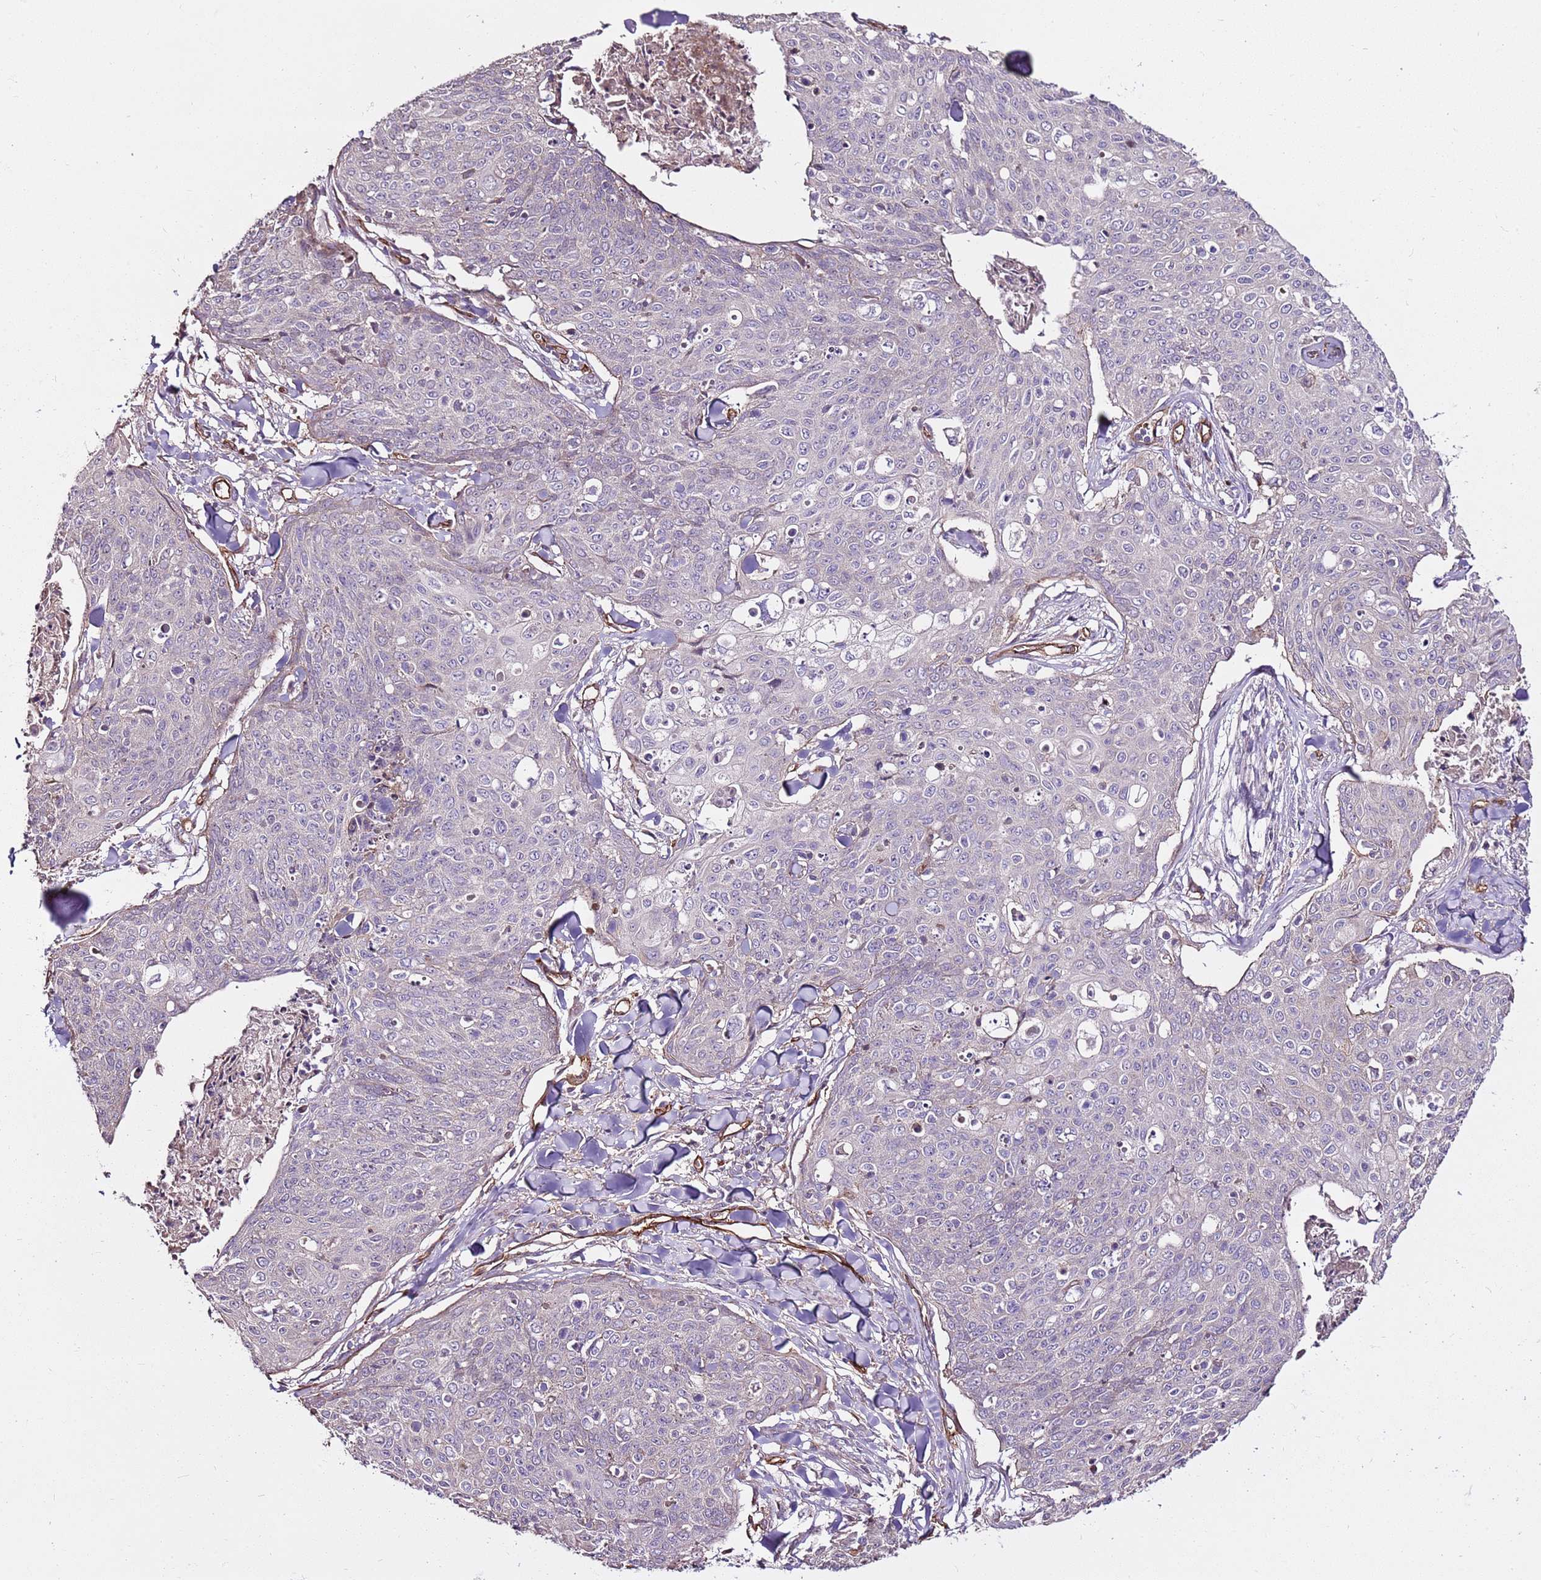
{"staining": {"intensity": "negative", "quantity": "none", "location": "none"}, "tissue": "skin cancer", "cell_type": "Tumor cells", "image_type": "cancer", "snomed": [{"axis": "morphology", "description": "Squamous cell carcinoma, NOS"}, {"axis": "topography", "description": "Skin"}, {"axis": "topography", "description": "Vulva"}], "caption": "Skin squamous cell carcinoma was stained to show a protein in brown. There is no significant expression in tumor cells.", "gene": "ZNF827", "patient": {"sex": "female", "age": 85}}